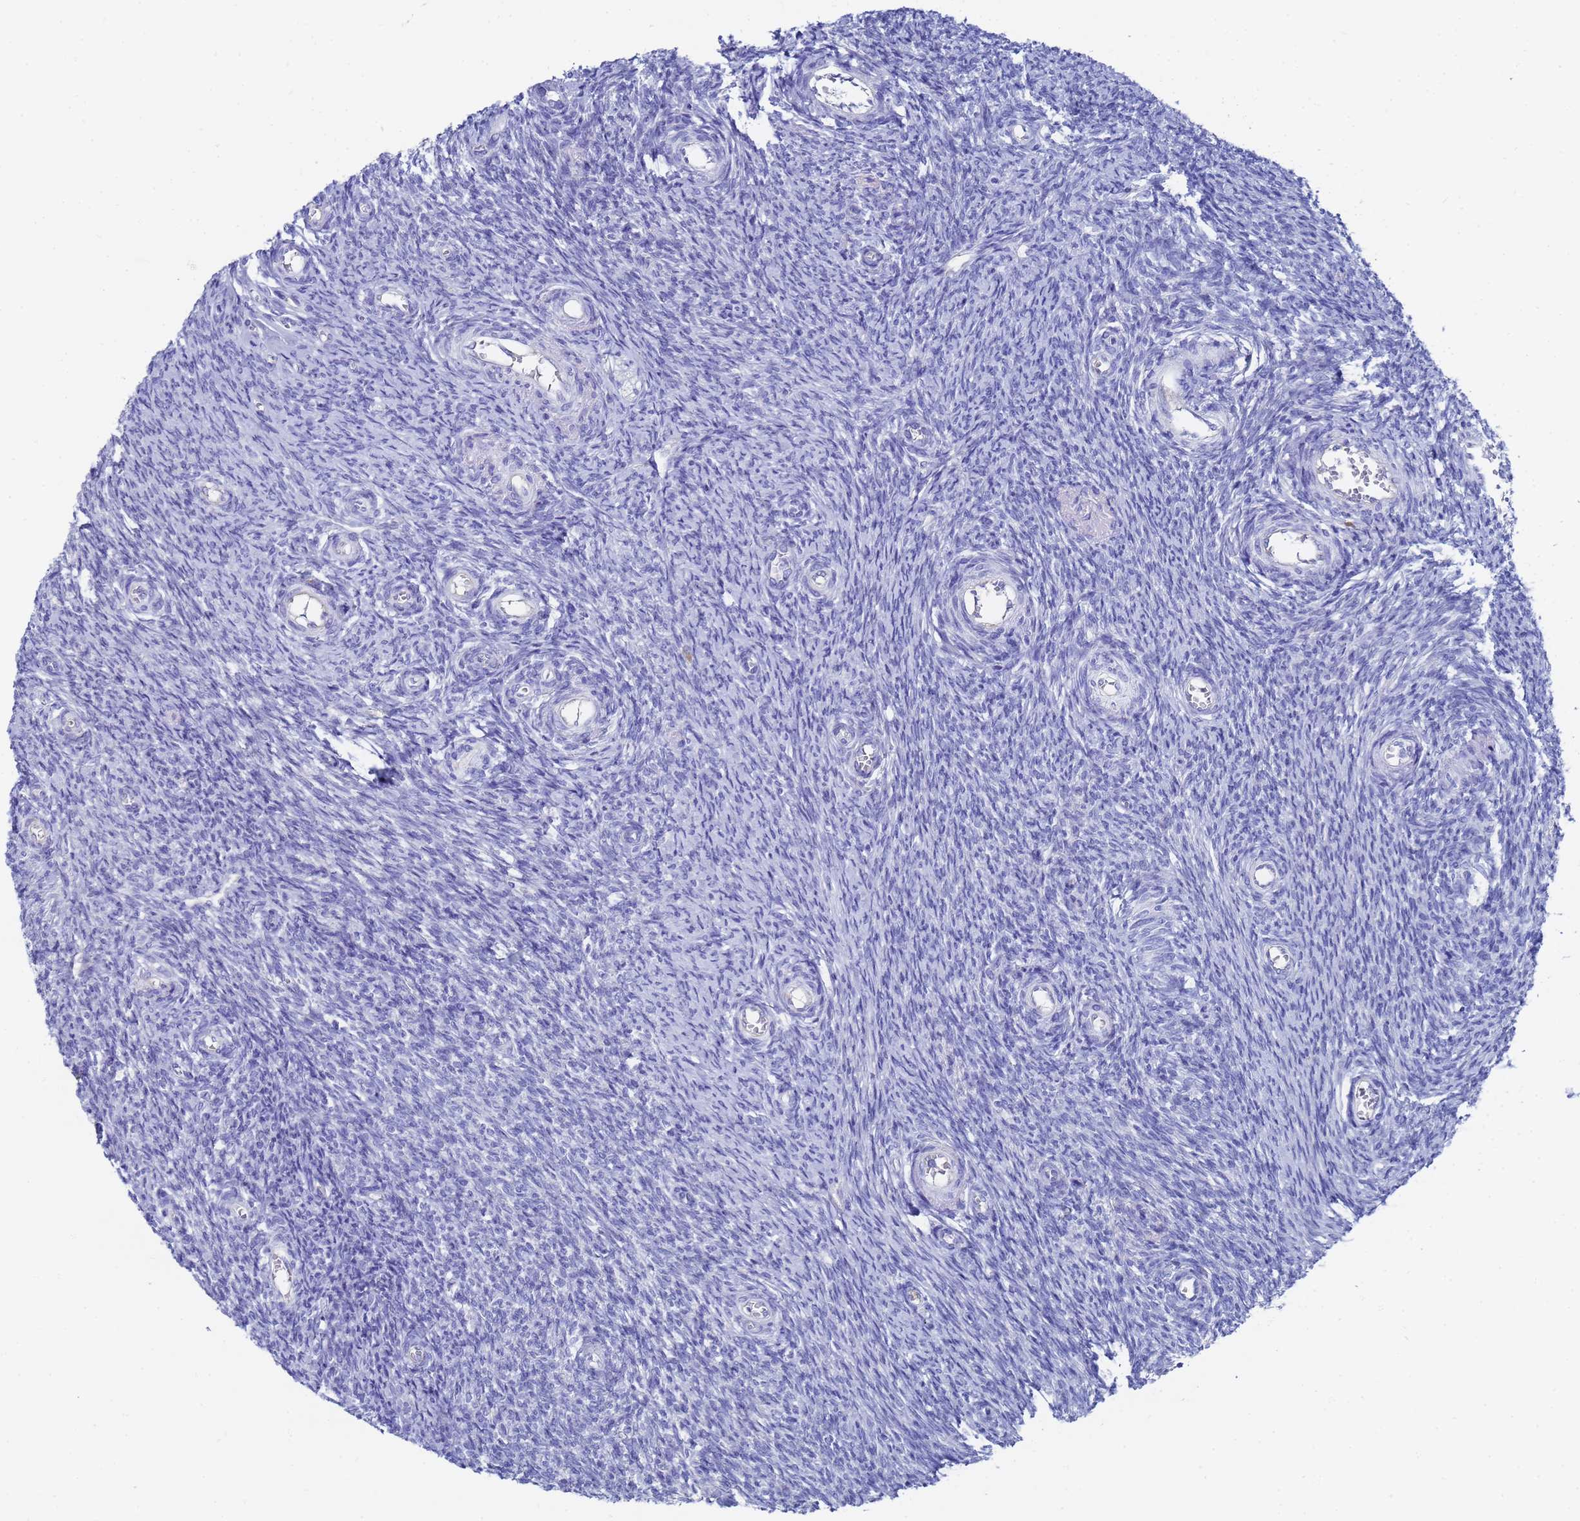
{"staining": {"intensity": "negative", "quantity": "none", "location": "none"}, "tissue": "ovary", "cell_type": "Ovarian stroma cells", "image_type": "normal", "snomed": [{"axis": "morphology", "description": "Normal tissue, NOS"}, {"axis": "topography", "description": "Ovary"}], "caption": "Ovary was stained to show a protein in brown. There is no significant staining in ovarian stroma cells. Nuclei are stained in blue.", "gene": "TM4SF4", "patient": {"sex": "female", "age": 44}}